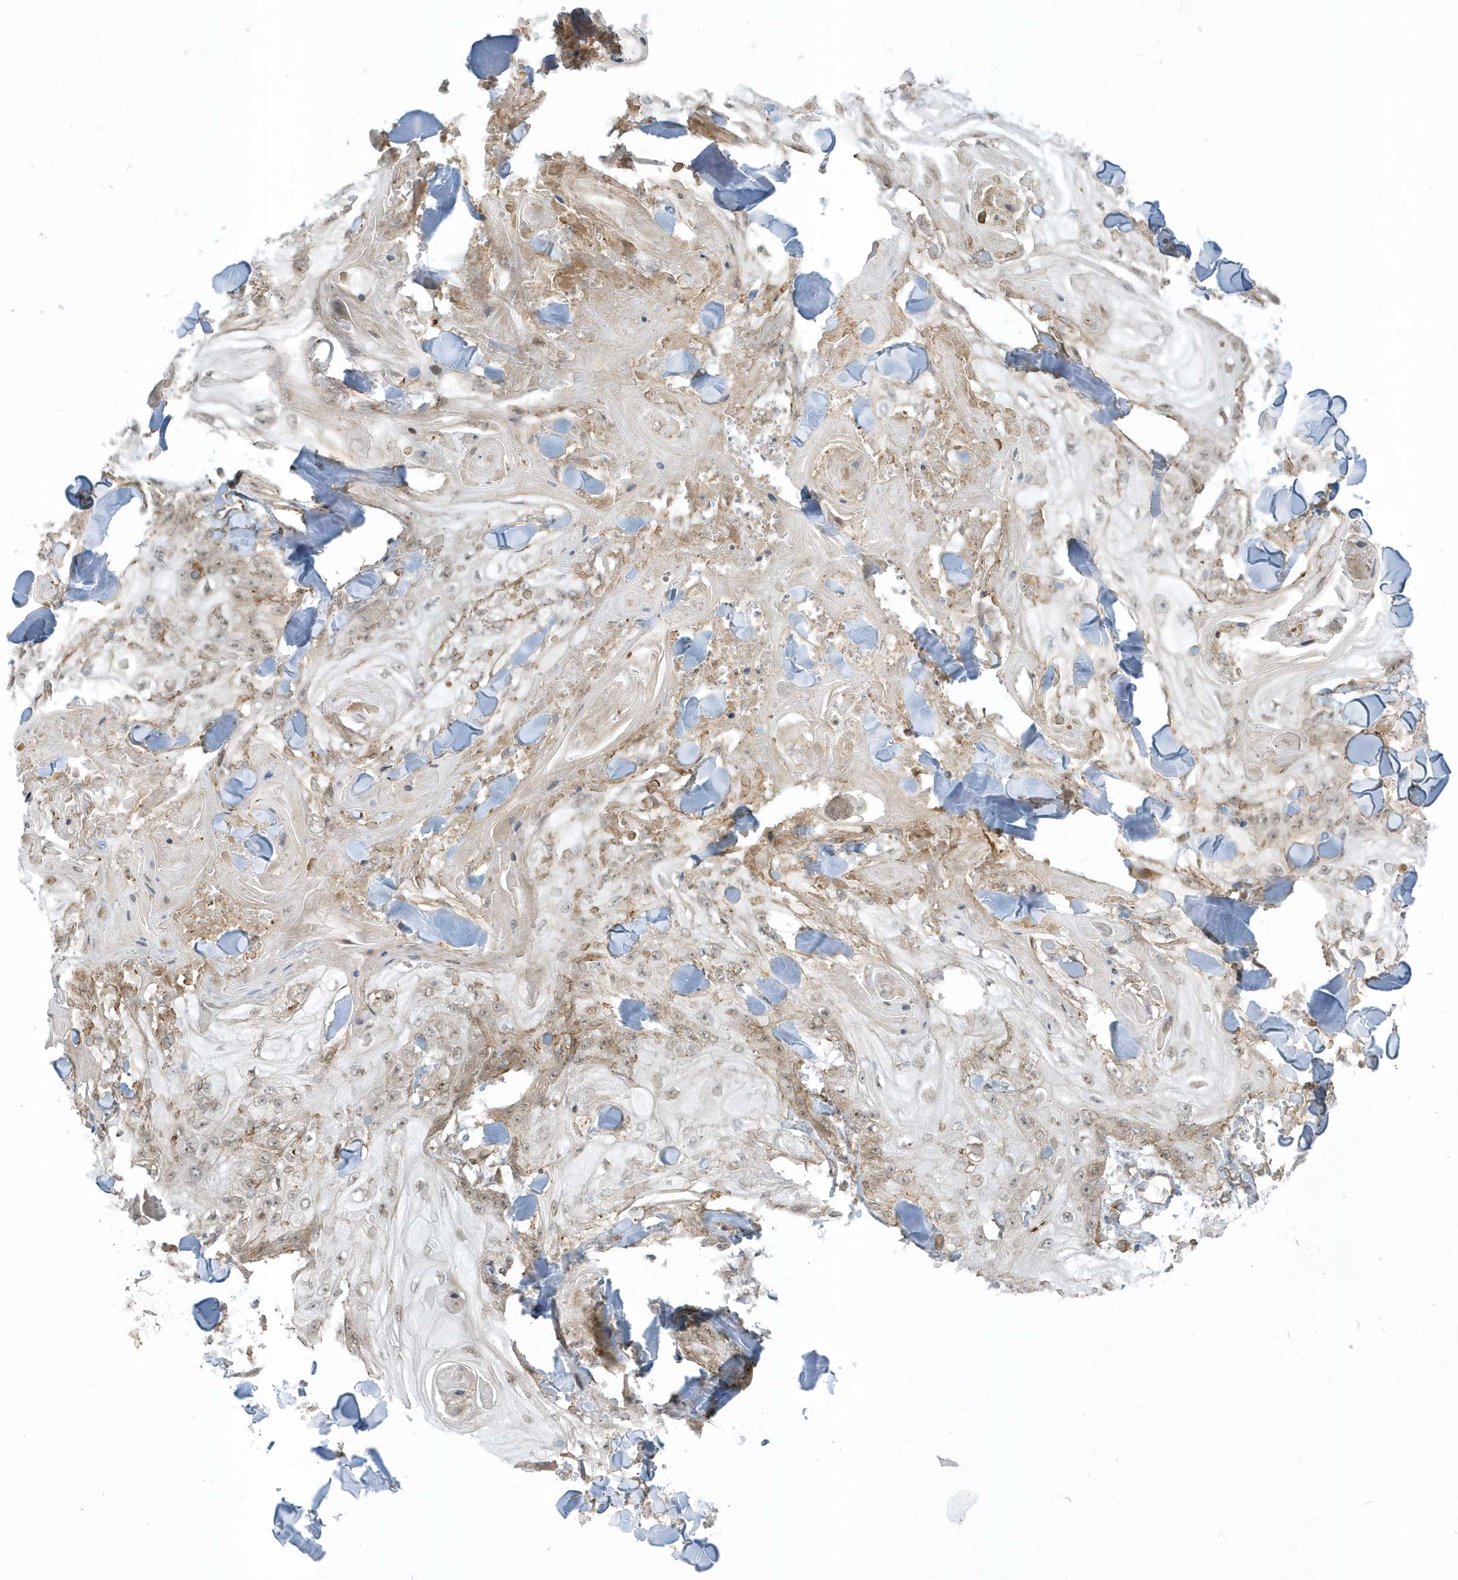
{"staining": {"intensity": "weak", "quantity": "<25%", "location": "nuclear"}, "tissue": "skin cancer", "cell_type": "Tumor cells", "image_type": "cancer", "snomed": [{"axis": "morphology", "description": "Squamous cell carcinoma, NOS"}, {"axis": "topography", "description": "Skin"}], "caption": "The immunohistochemistry (IHC) photomicrograph has no significant positivity in tumor cells of skin cancer (squamous cell carcinoma) tissue.", "gene": "ZBTB8A", "patient": {"sex": "male", "age": 74}}